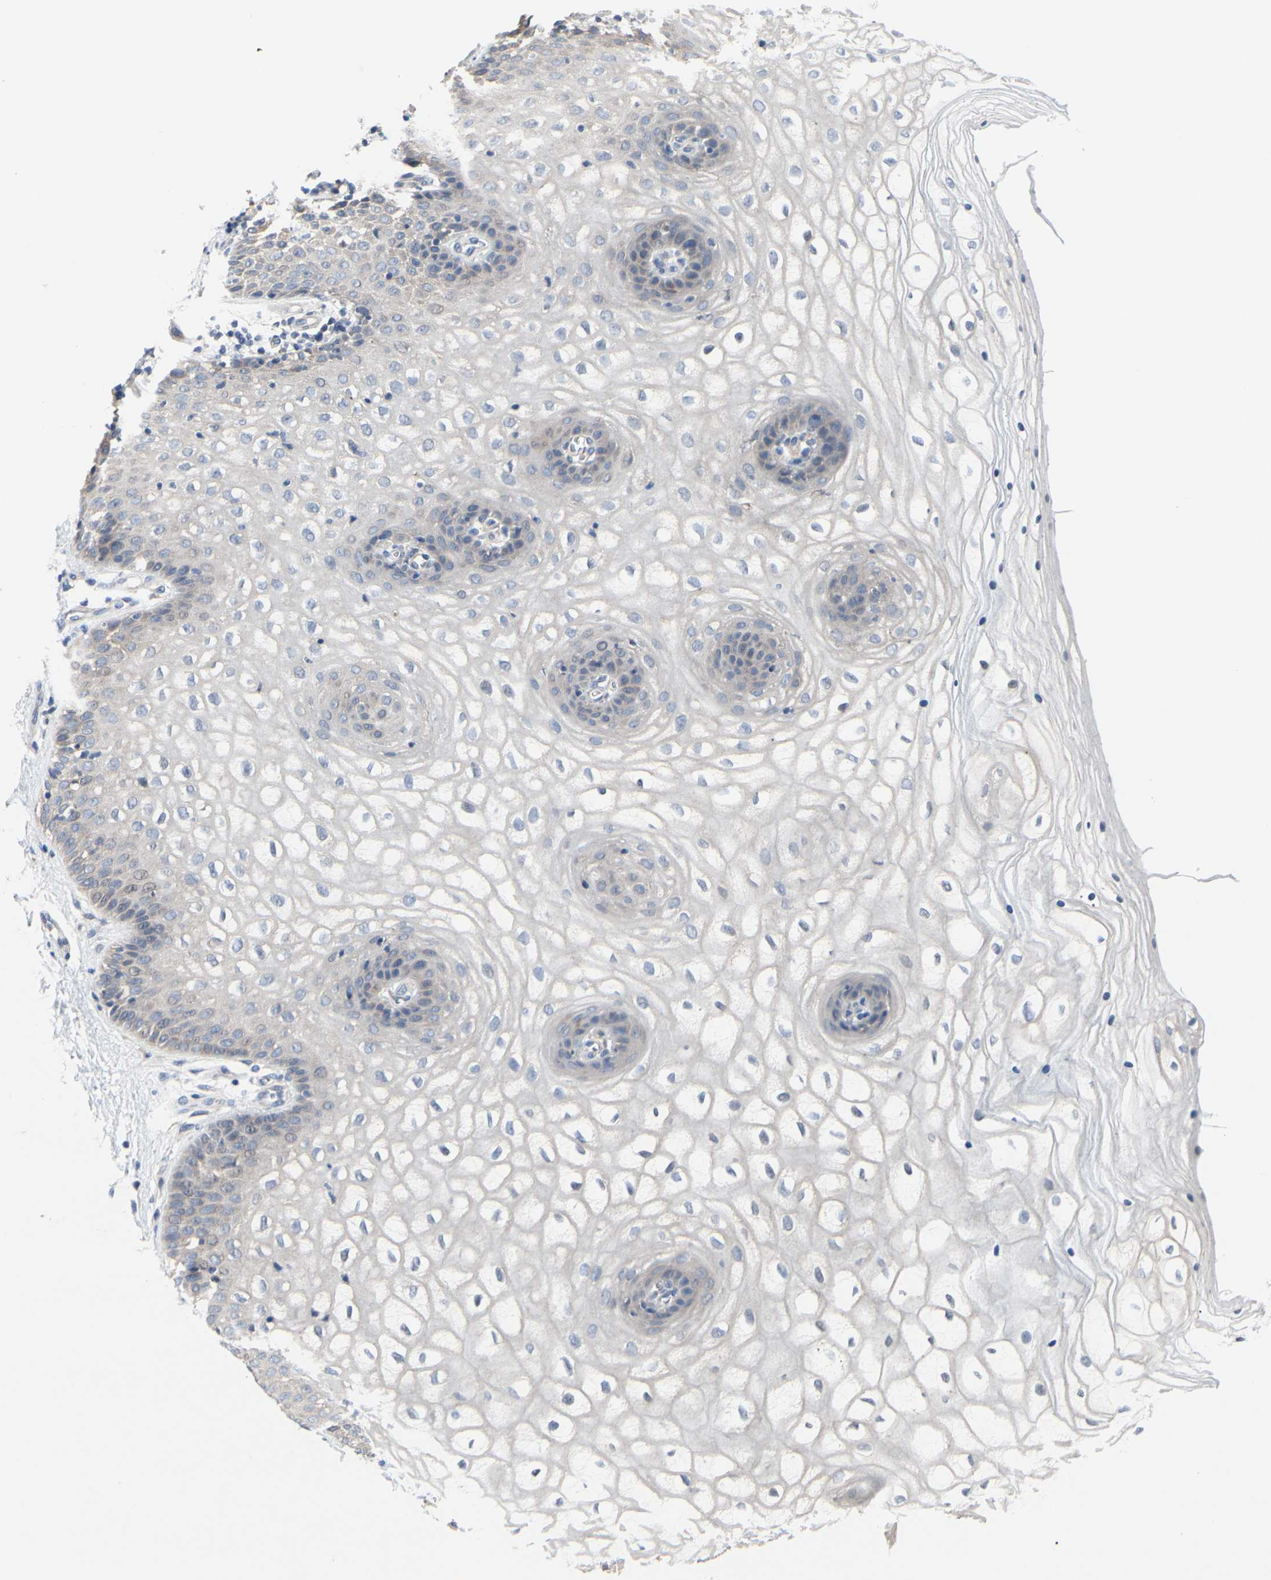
{"staining": {"intensity": "weak", "quantity": "<25%", "location": "cytoplasmic/membranous"}, "tissue": "vagina", "cell_type": "Squamous epithelial cells", "image_type": "normal", "snomed": [{"axis": "morphology", "description": "Normal tissue, NOS"}, {"axis": "topography", "description": "Vagina"}], "caption": "Immunohistochemical staining of benign vagina exhibits no significant expression in squamous epithelial cells.", "gene": "TTC14", "patient": {"sex": "female", "age": 34}}